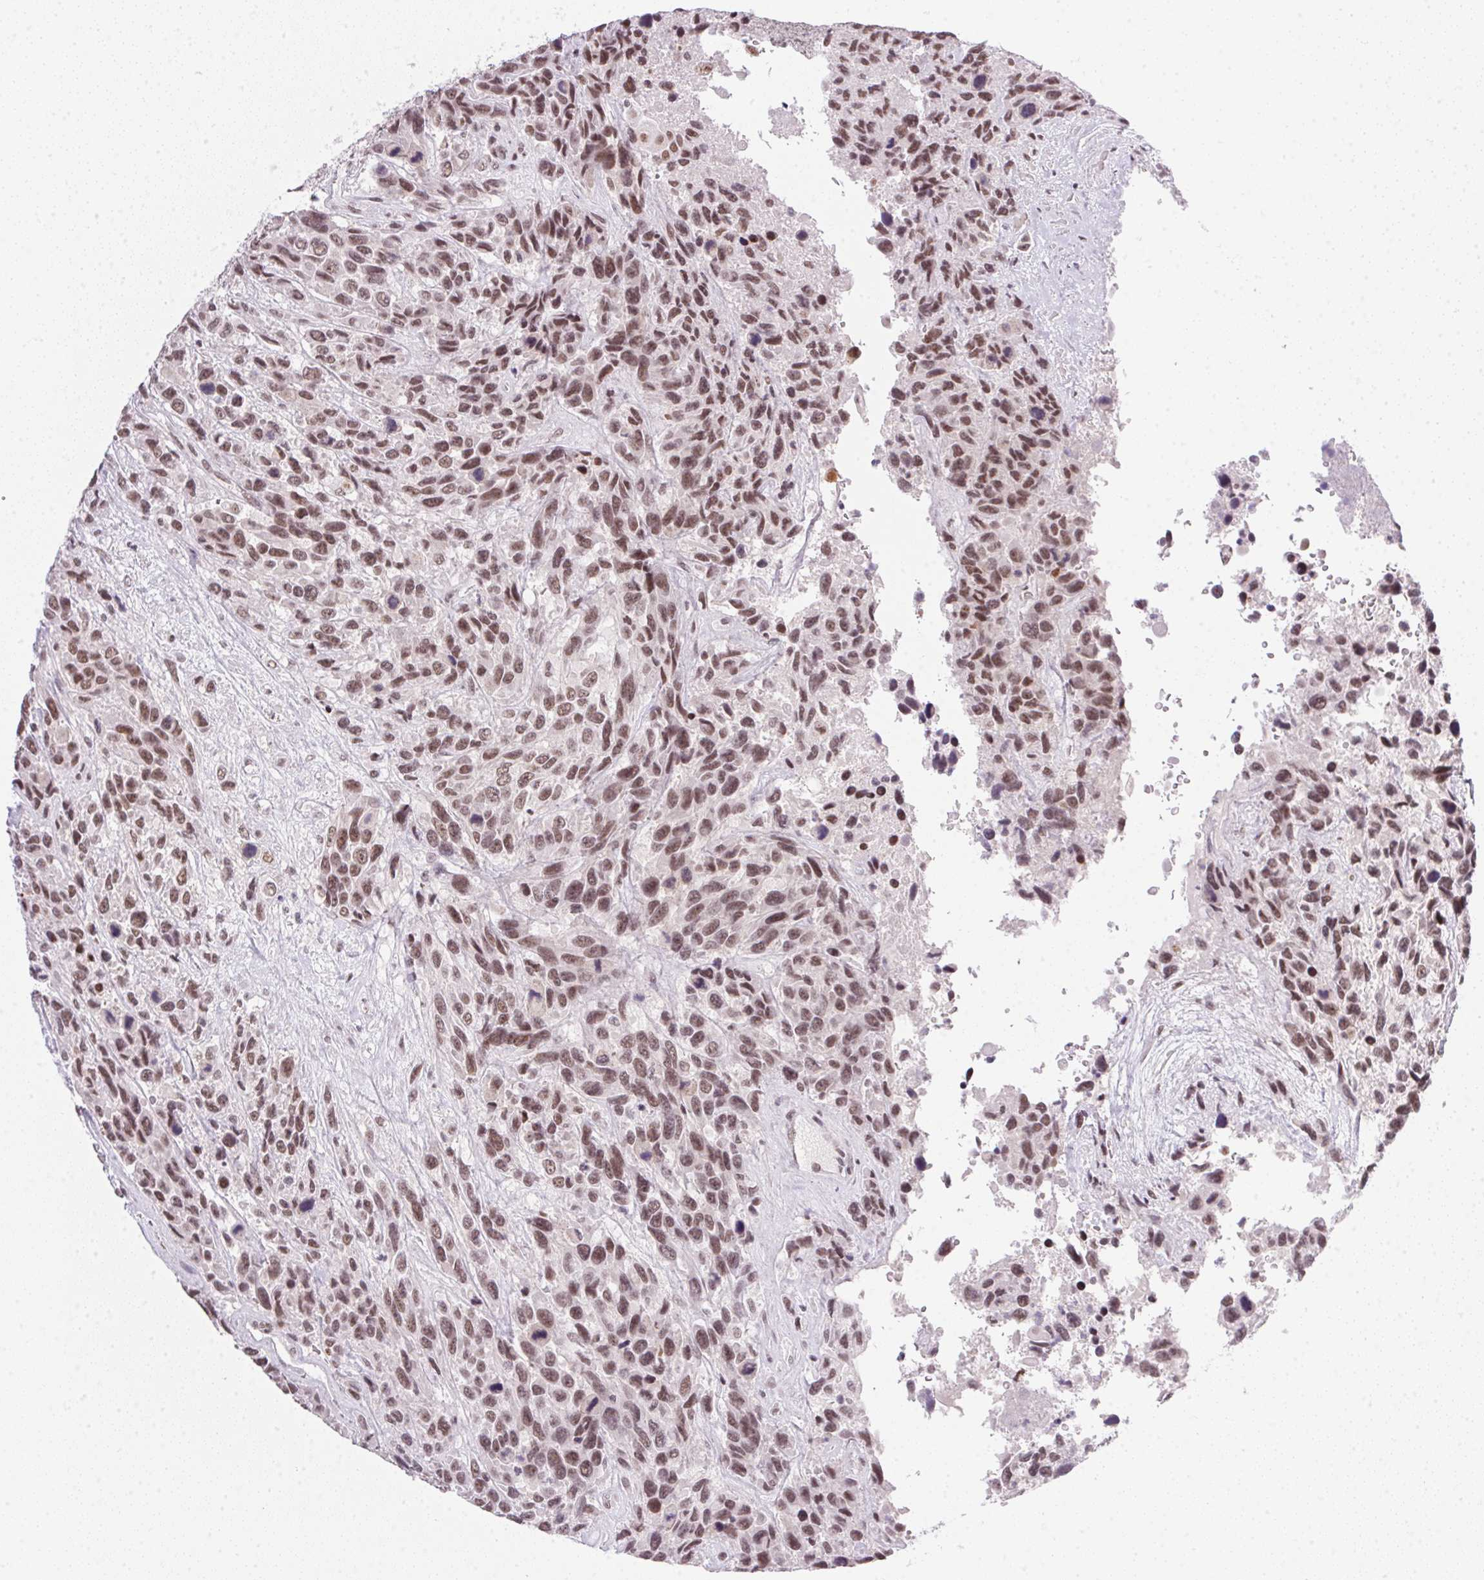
{"staining": {"intensity": "moderate", "quantity": ">75%", "location": "nuclear"}, "tissue": "urothelial cancer", "cell_type": "Tumor cells", "image_type": "cancer", "snomed": [{"axis": "morphology", "description": "Urothelial carcinoma, High grade"}, {"axis": "topography", "description": "Urinary bladder"}], "caption": "Urothelial cancer stained with DAB immunohistochemistry reveals medium levels of moderate nuclear staining in approximately >75% of tumor cells. (DAB (3,3'-diaminobenzidine) IHC with brightfield microscopy, high magnification).", "gene": "SRSF7", "patient": {"sex": "female", "age": 70}}